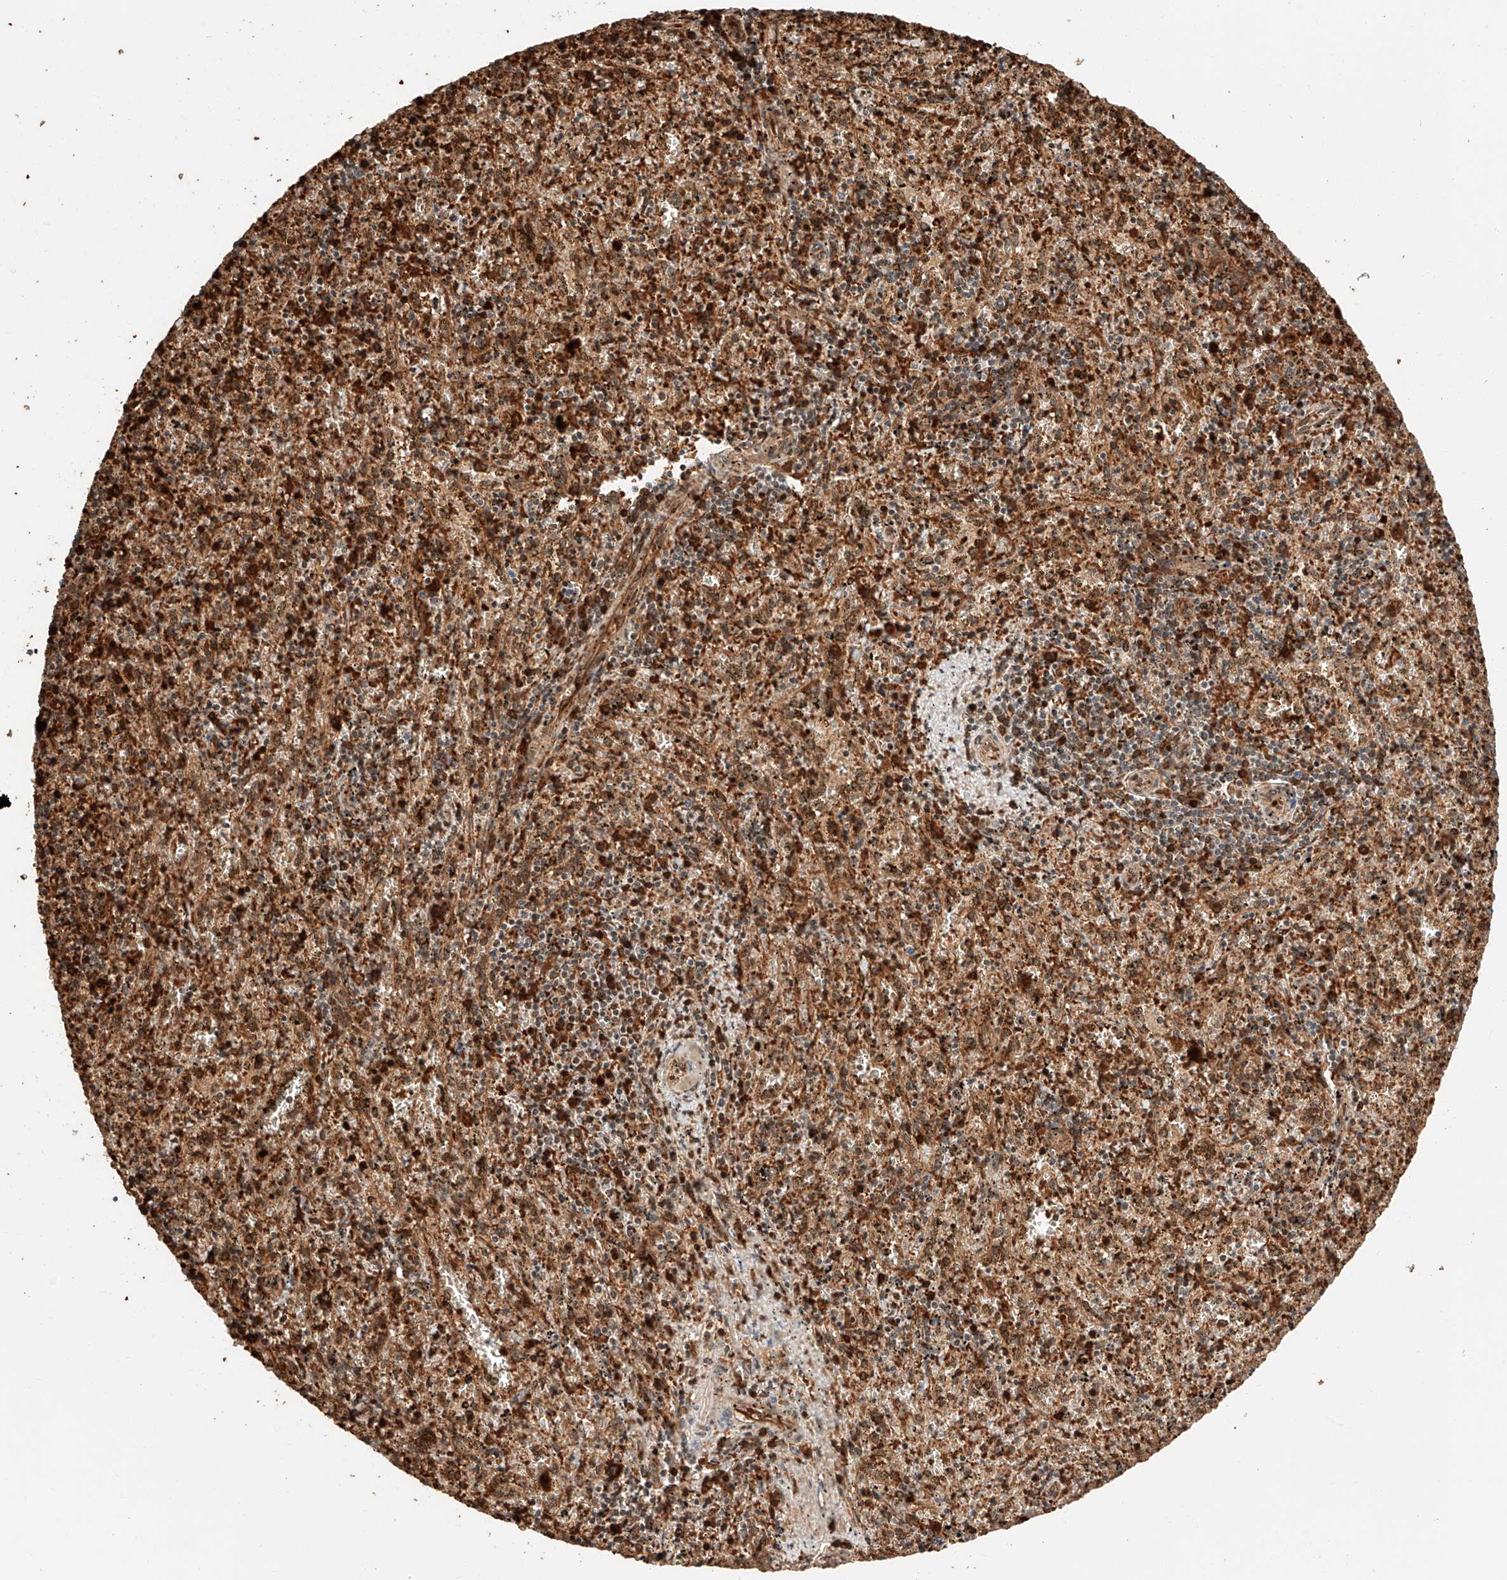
{"staining": {"intensity": "strong", "quantity": "25%-75%", "location": "cytoplasmic/membranous"}, "tissue": "spleen", "cell_type": "Cells in red pulp", "image_type": "normal", "snomed": [{"axis": "morphology", "description": "Normal tissue, NOS"}, {"axis": "topography", "description": "Spleen"}], "caption": "Benign spleen reveals strong cytoplasmic/membranous positivity in about 25%-75% of cells in red pulp, visualized by immunohistochemistry.", "gene": "THTPA", "patient": {"sex": "male", "age": 11}}